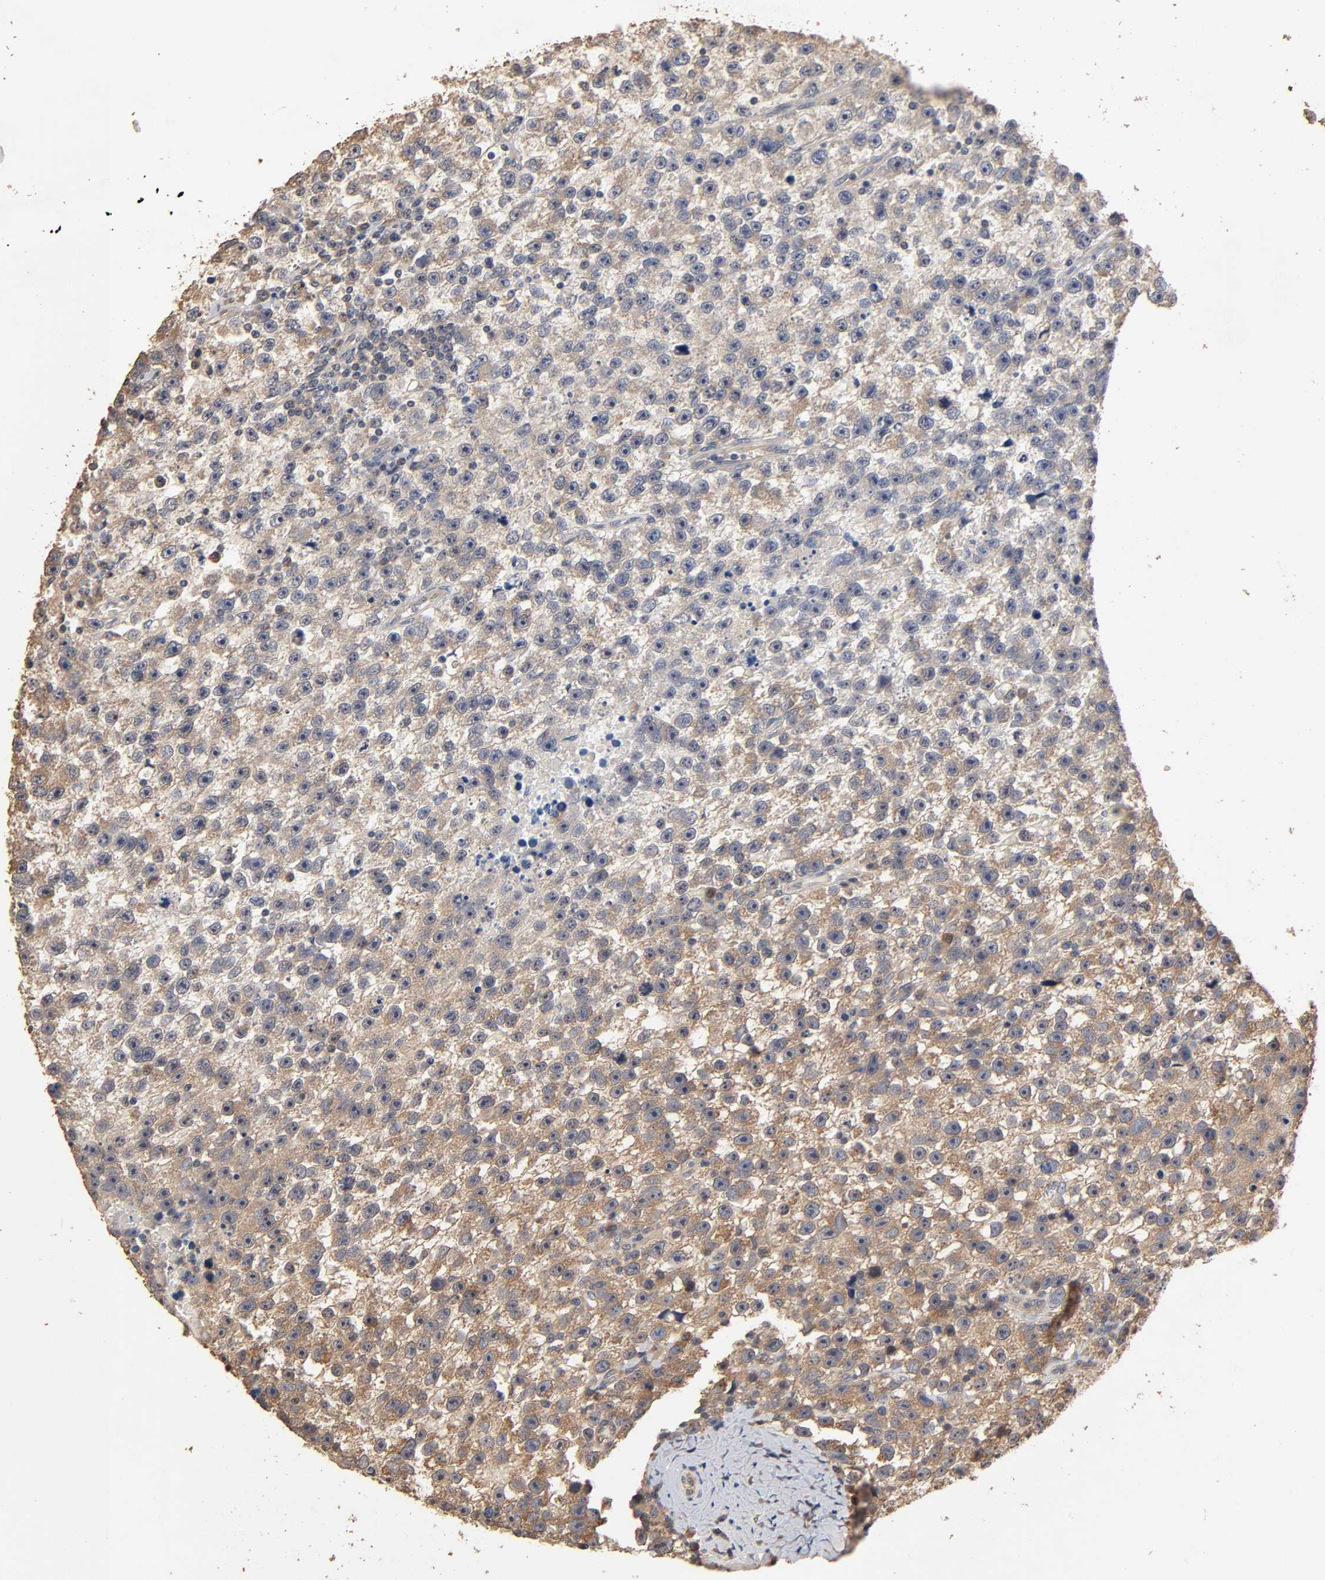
{"staining": {"intensity": "weak", "quantity": ">75%", "location": "cytoplasmic/membranous"}, "tissue": "testis cancer", "cell_type": "Tumor cells", "image_type": "cancer", "snomed": [{"axis": "morphology", "description": "Seminoma, NOS"}, {"axis": "topography", "description": "Testis"}], "caption": "This is an image of immunohistochemistry staining of testis cancer (seminoma), which shows weak expression in the cytoplasmic/membranous of tumor cells.", "gene": "ARHGEF7", "patient": {"sex": "male", "age": 33}}